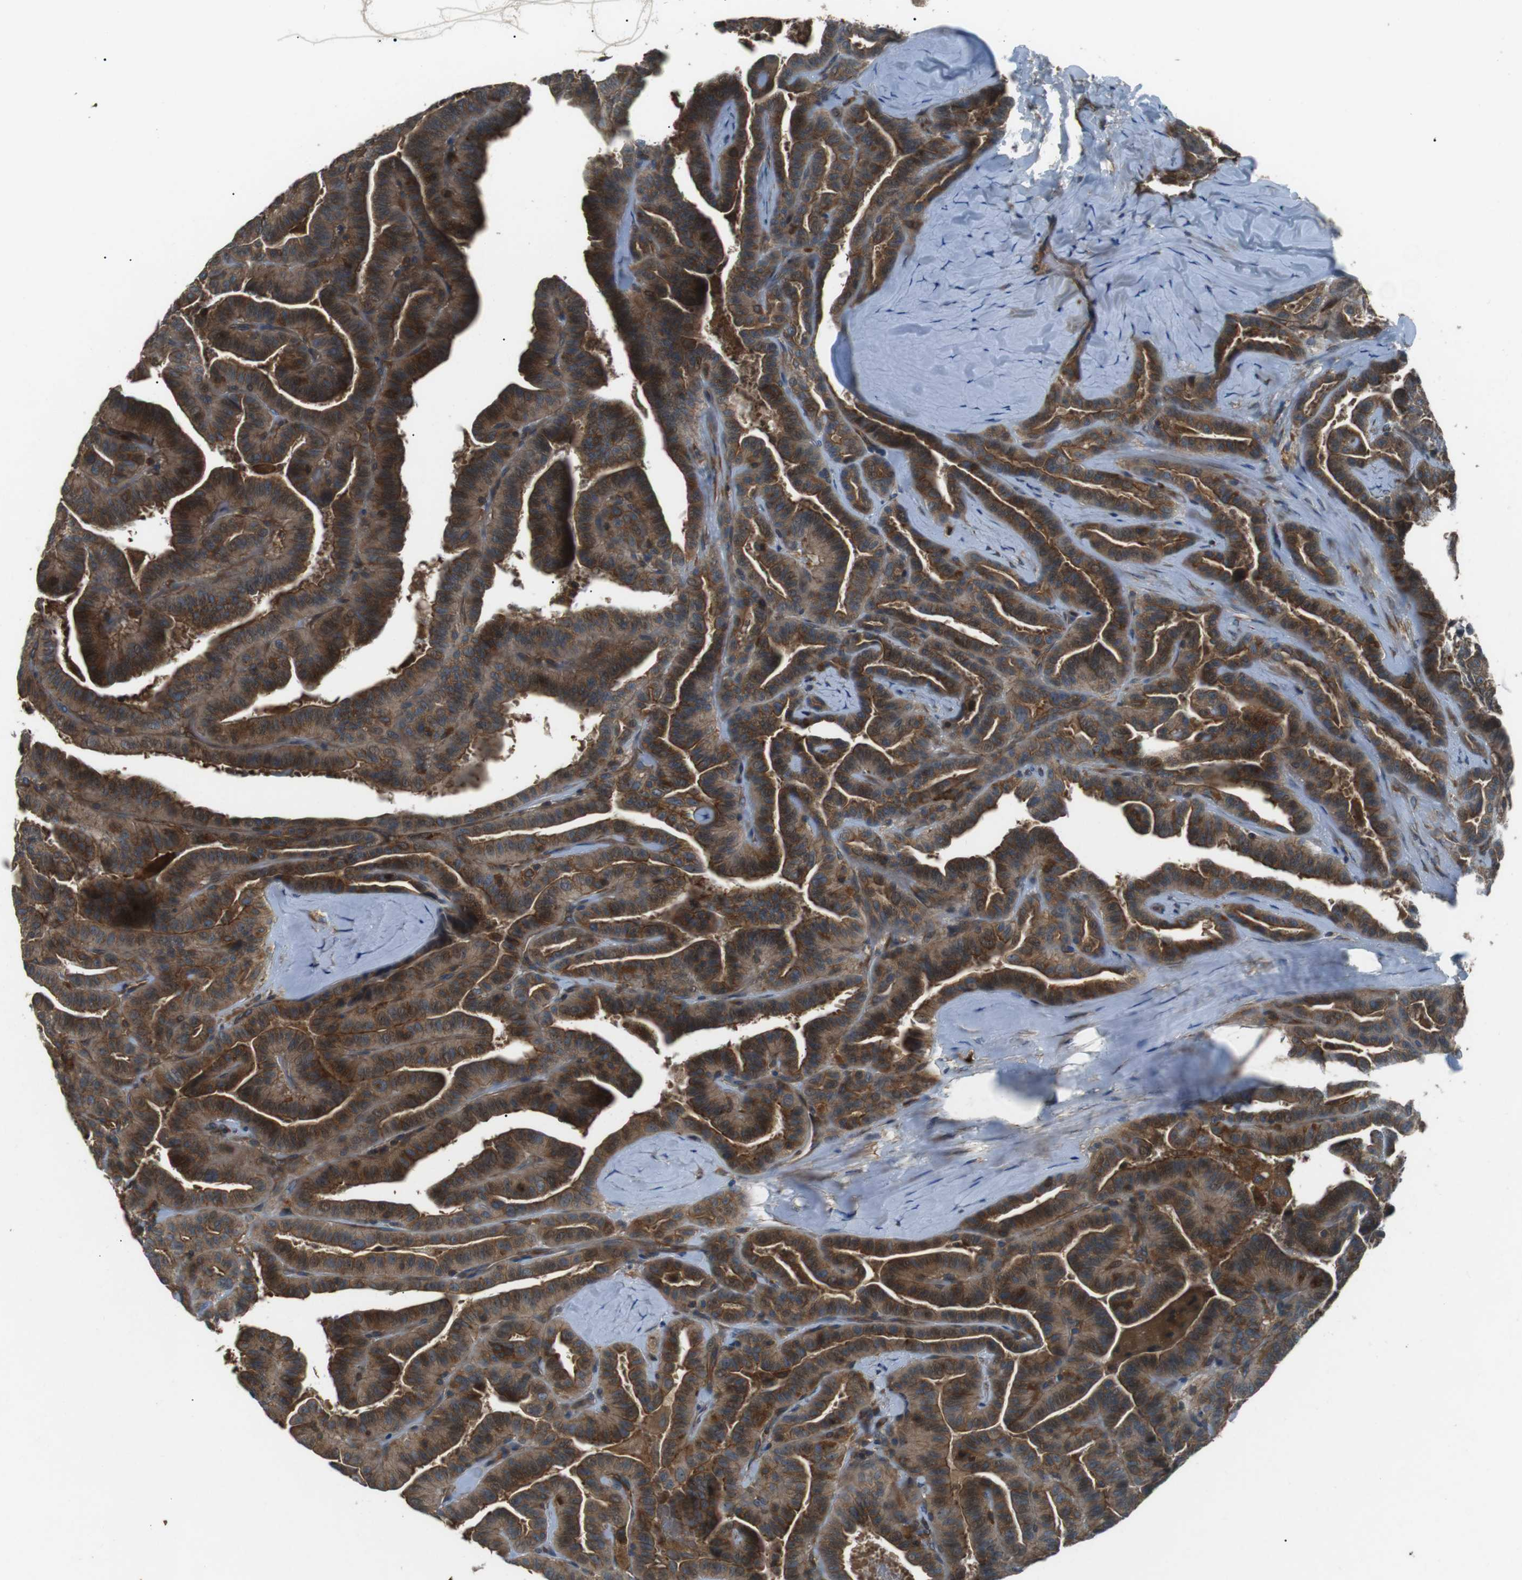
{"staining": {"intensity": "strong", "quantity": ">75%", "location": "cytoplasmic/membranous"}, "tissue": "thyroid cancer", "cell_type": "Tumor cells", "image_type": "cancer", "snomed": [{"axis": "morphology", "description": "Papillary adenocarcinoma, NOS"}, {"axis": "topography", "description": "Thyroid gland"}], "caption": "This is a photomicrograph of IHC staining of thyroid cancer, which shows strong positivity in the cytoplasmic/membranous of tumor cells.", "gene": "GPR161", "patient": {"sex": "male", "age": 77}}